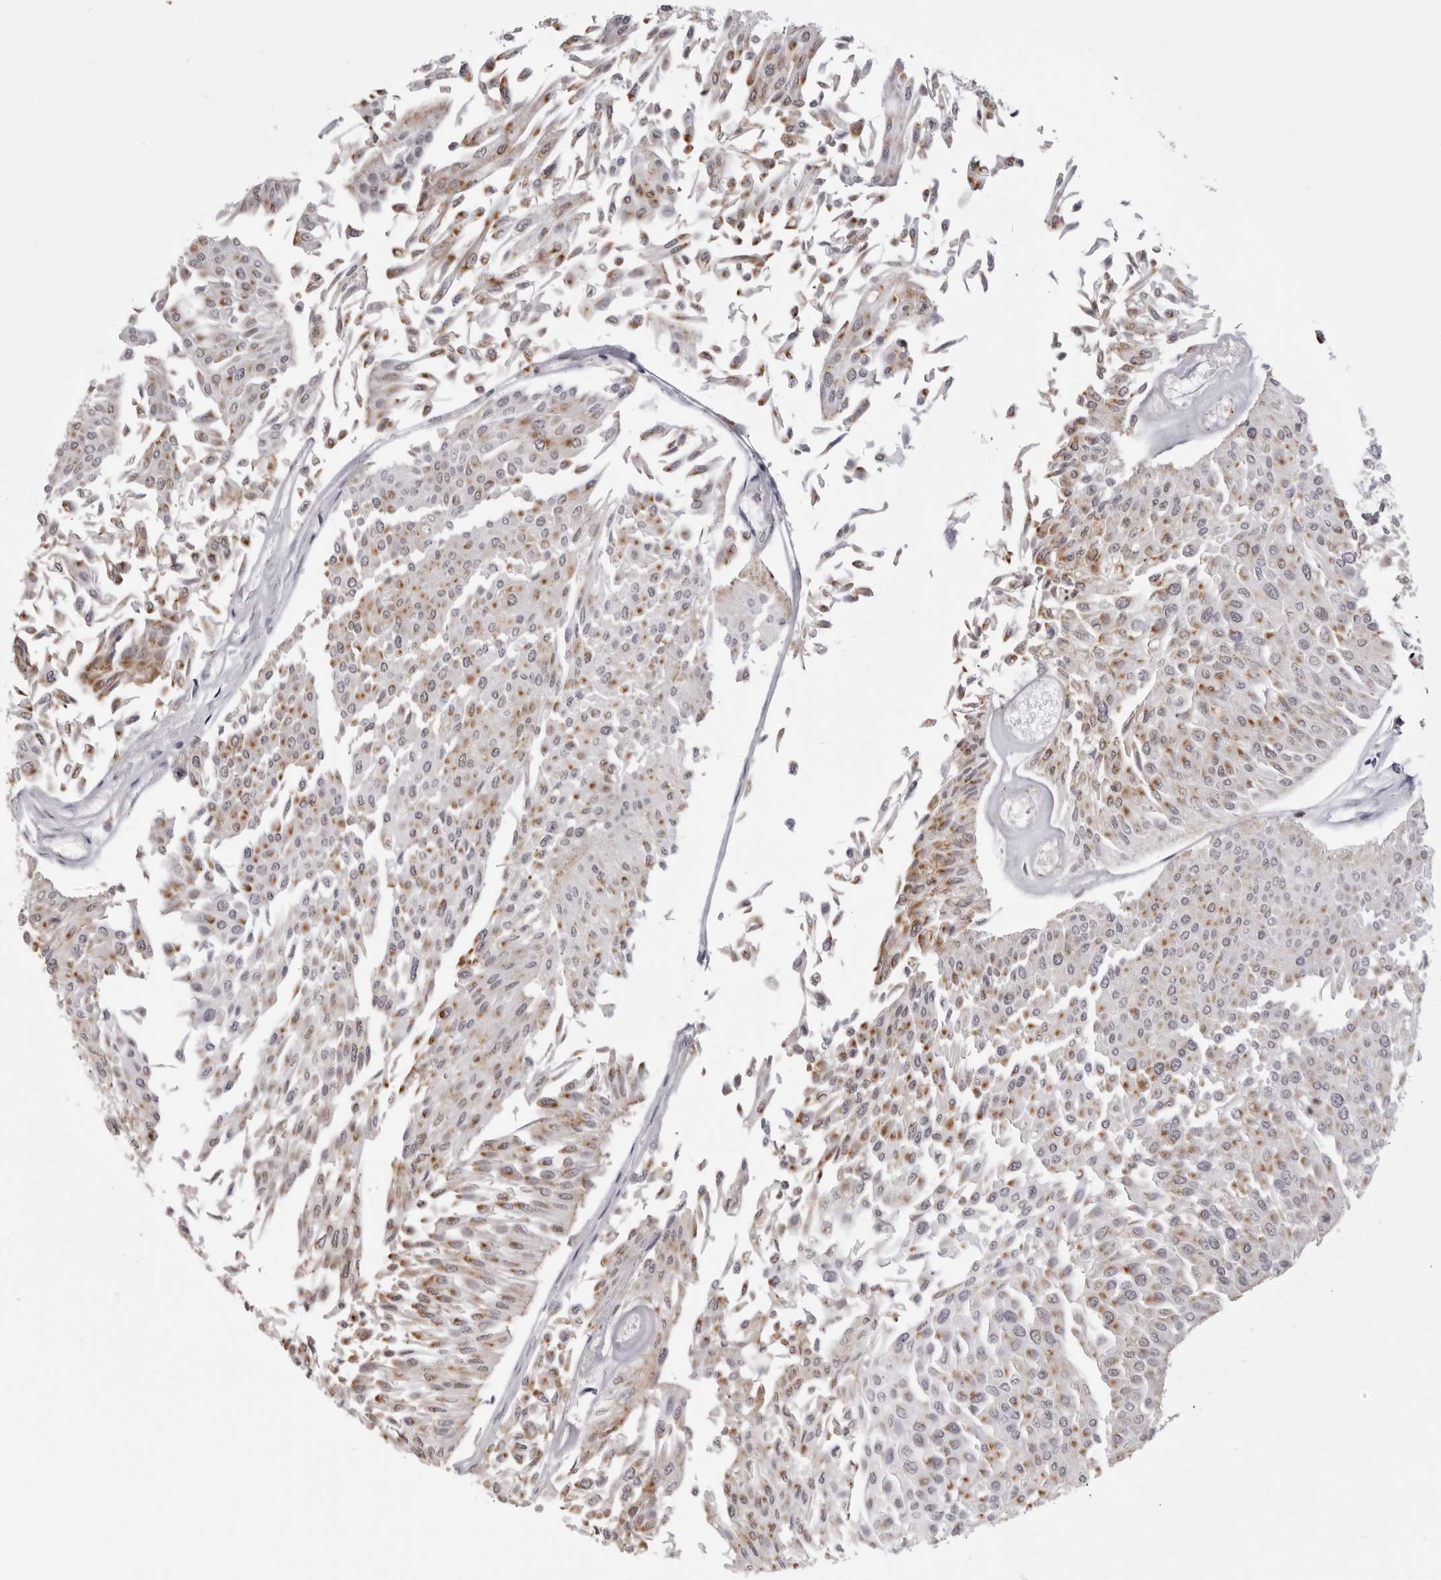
{"staining": {"intensity": "moderate", "quantity": ">75%", "location": "cytoplasmic/membranous"}, "tissue": "urothelial cancer", "cell_type": "Tumor cells", "image_type": "cancer", "snomed": [{"axis": "morphology", "description": "Urothelial carcinoma, Low grade"}, {"axis": "topography", "description": "Urinary bladder"}], "caption": "High-magnification brightfield microscopy of urothelial cancer stained with DAB (brown) and counterstained with hematoxylin (blue). tumor cells exhibit moderate cytoplasmic/membranous staining is identified in approximately>75% of cells.", "gene": "IL31", "patient": {"sex": "male", "age": 67}}